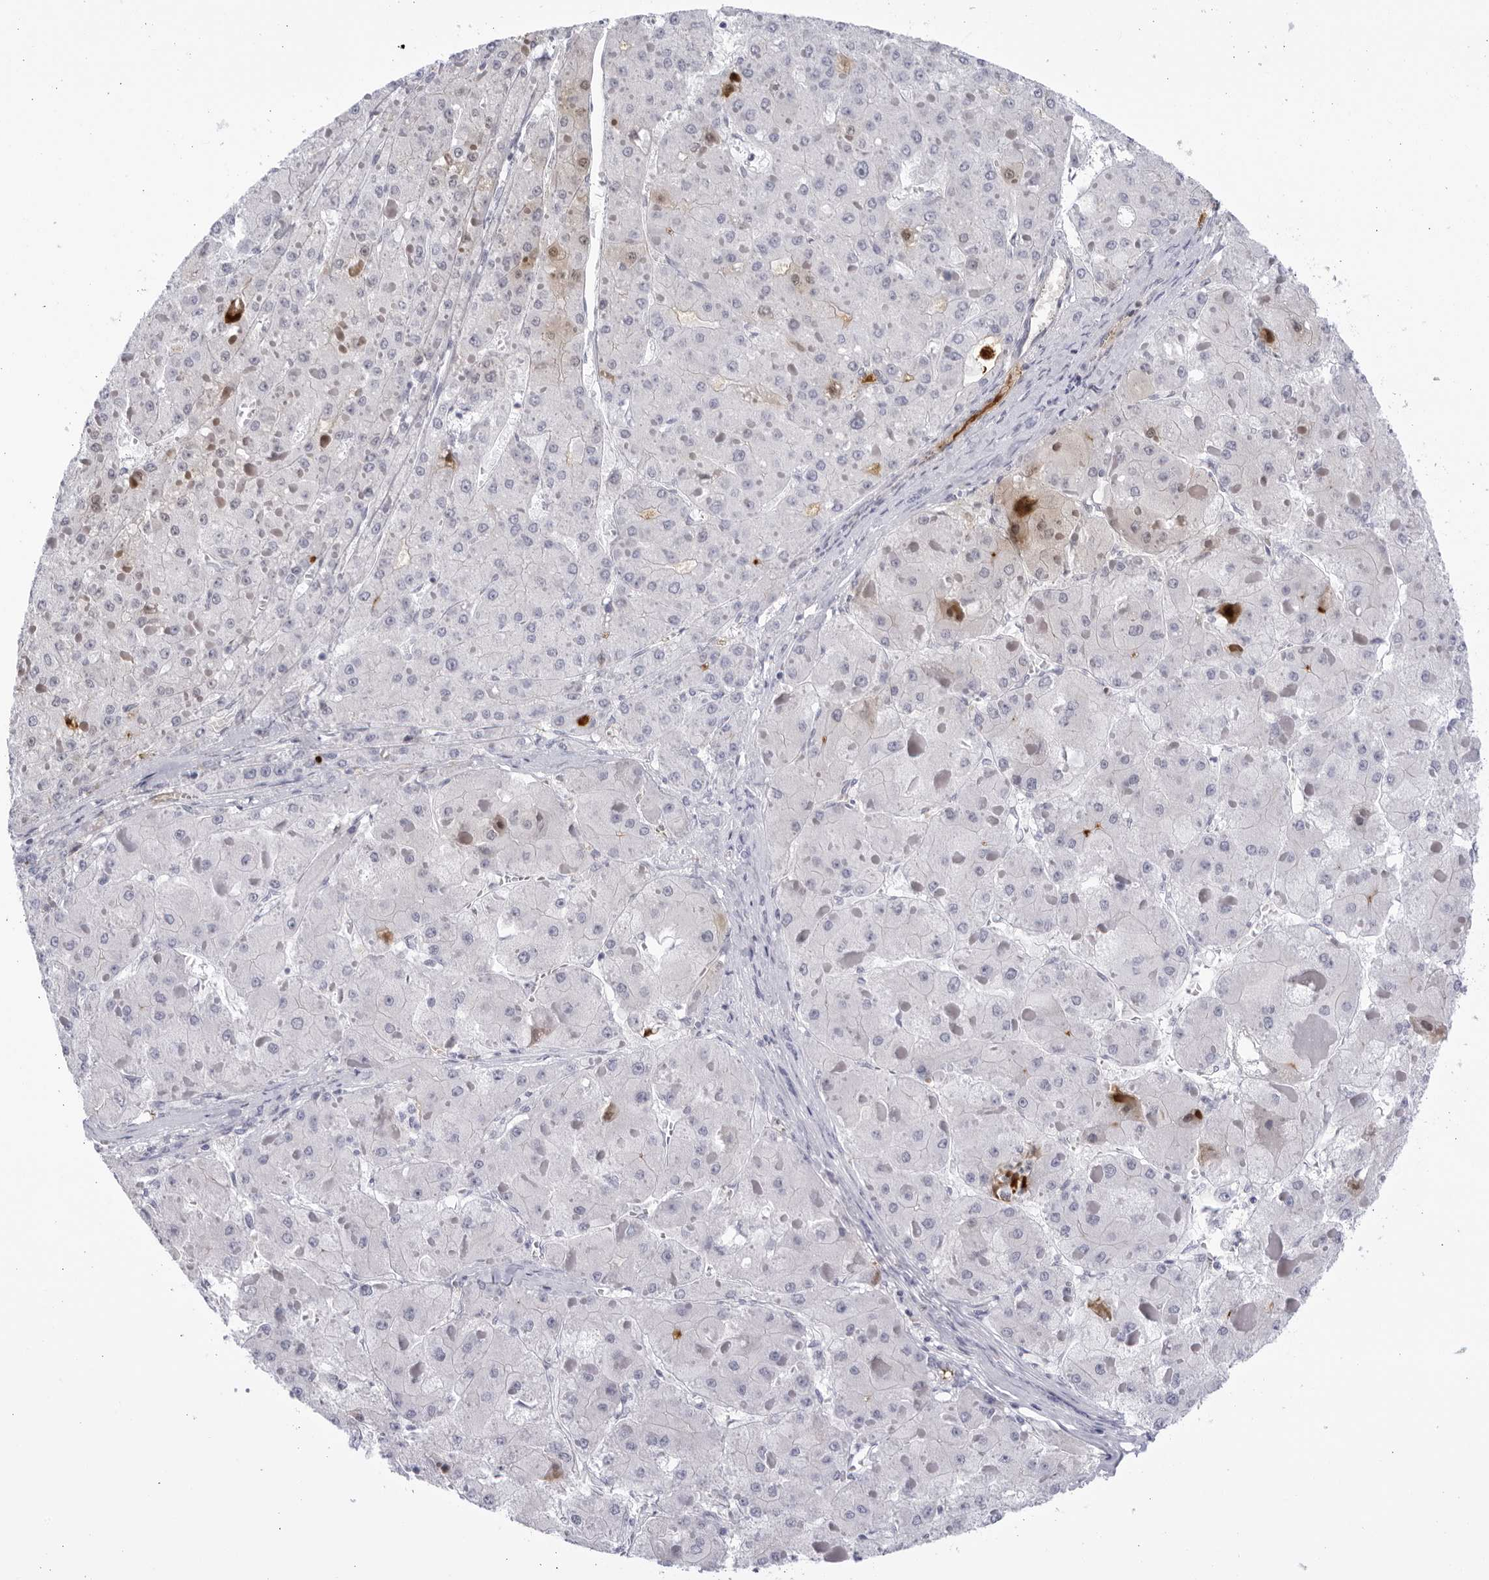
{"staining": {"intensity": "negative", "quantity": "none", "location": "none"}, "tissue": "liver cancer", "cell_type": "Tumor cells", "image_type": "cancer", "snomed": [{"axis": "morphology", "description": "Carcinoma, Hepatocellular, NOS"}, {"axis": "topography", "description": "Liver"}], "caption": "The image reveals no staining of tumor cells in liver hepatocellular carcinoma.", "gene": "CNBD1", "patient": {"sex": "female", "age": 73}}